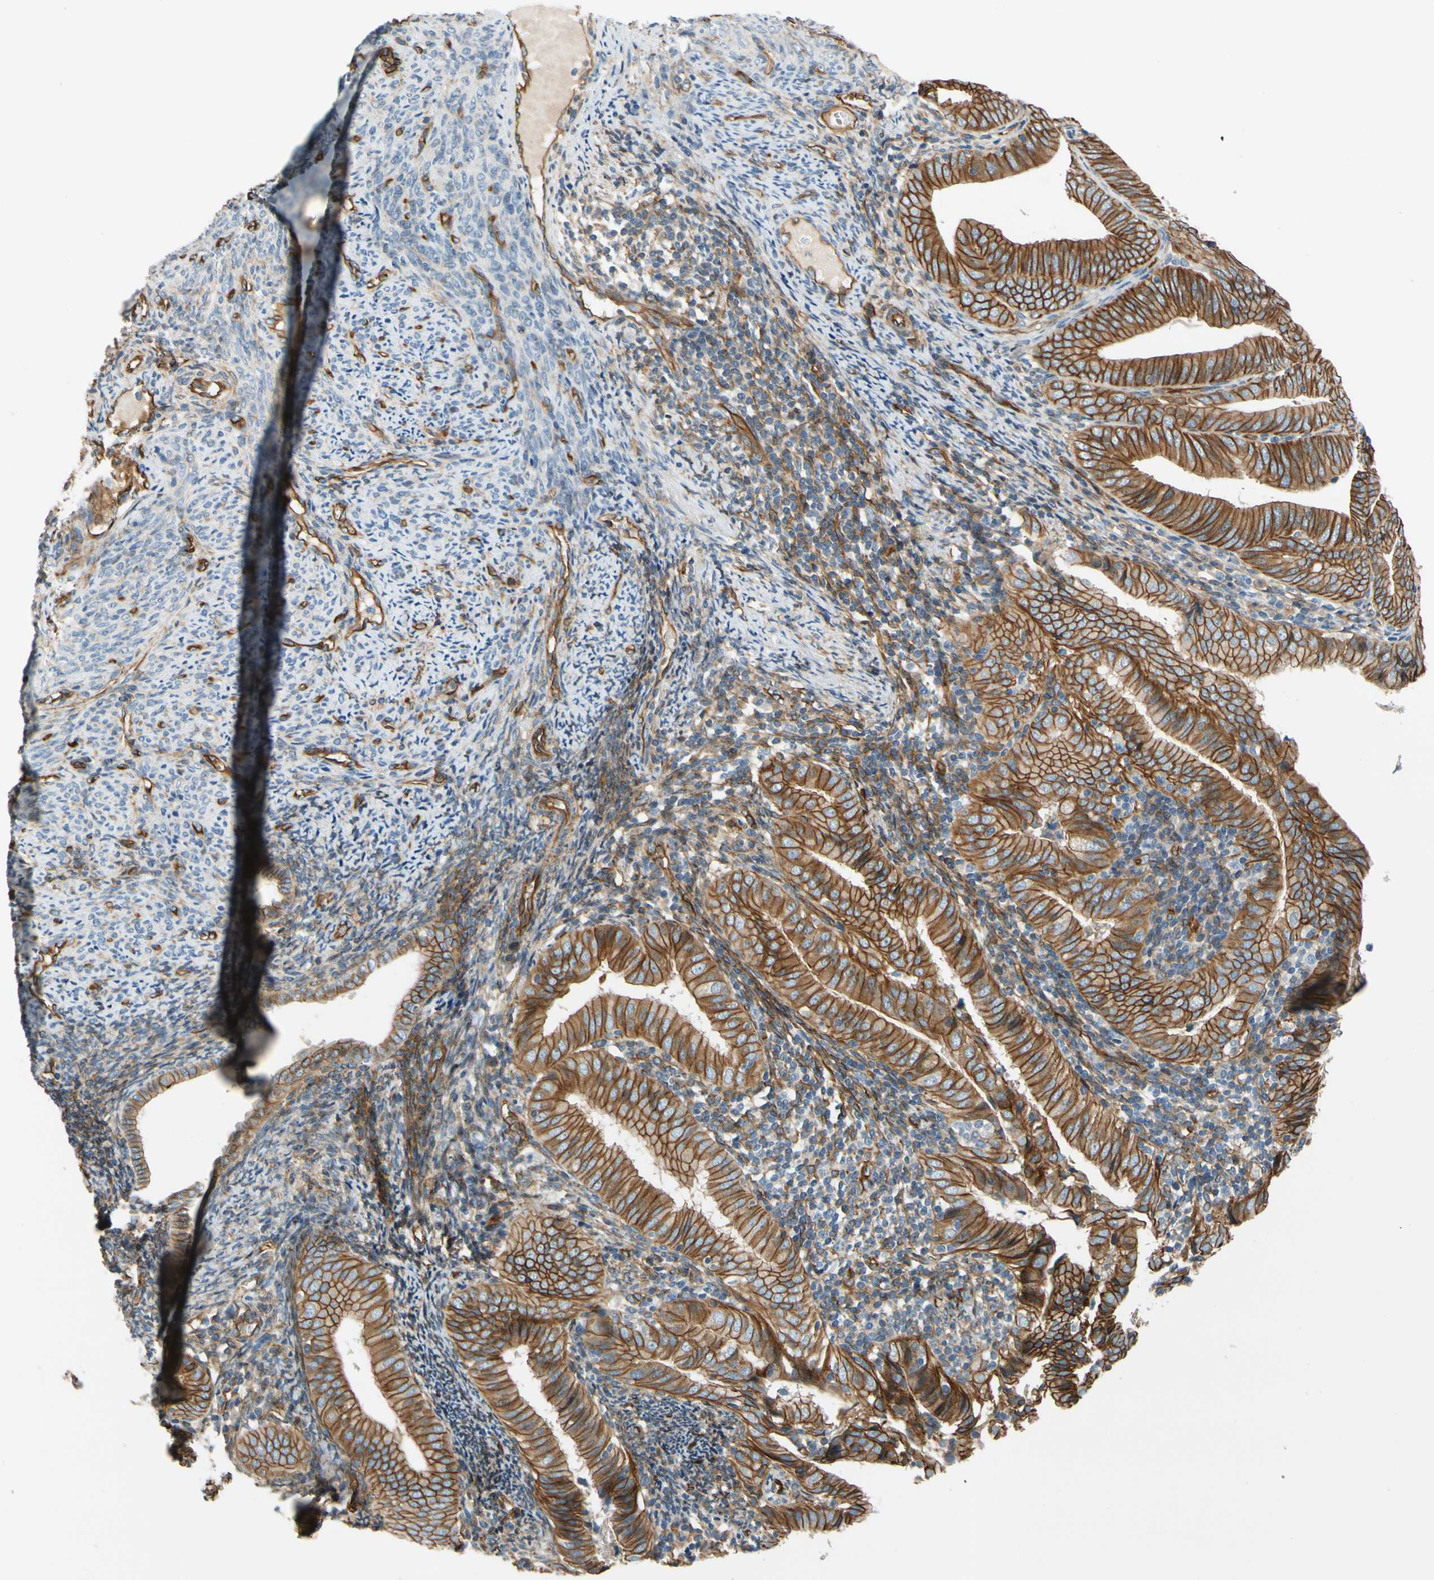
{"staining": {"intensity": "strong", "quantity": ">75%", "location": "cytoplasmic/membranous"}, "tissue": "endometrial cancer", "cell_type": "Tumor cells", "image_type": "cancer", "snomed": [{"axis": "morphology", "description": "Adenocarcinoma, NOS"}, {"axis": "topography", "description": "Endometrium"}], "caption": "About >75% of tumor cells in human endometrial adenocarcinoma reveal strong cytoplasmic/membranous protein staining as visualized by brown immunohistochemical staining.", "gene": "SPTAN1", "patient": {"sex": "female", "age": 58}}